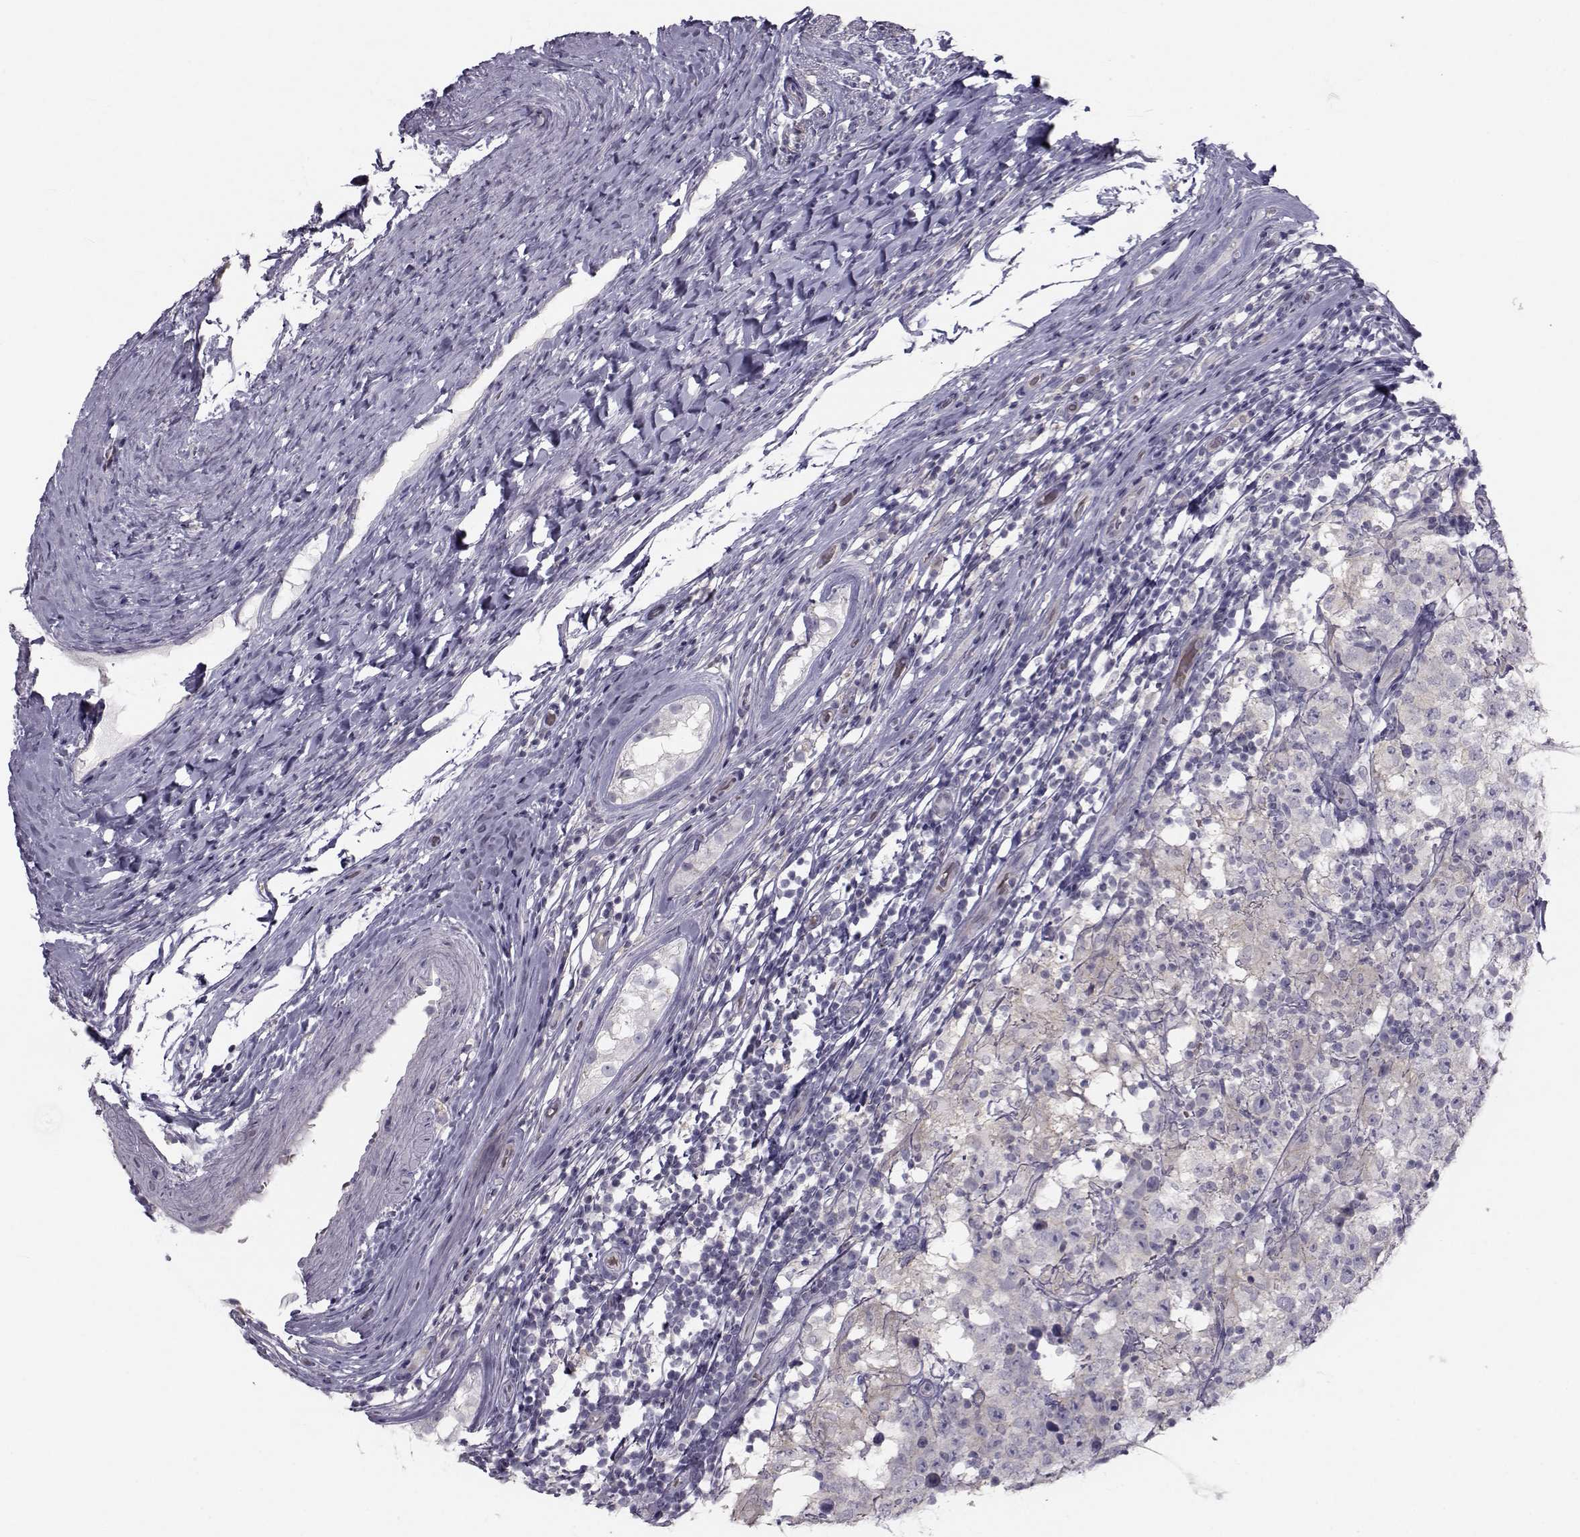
{"staining": {"intensity": "negative", "quantity": "none", "location": "none"}, "tissue": "testis cancer", "cell_type": "Tumor cells", "image_type": "cancer", "snomed": [{"axis": "morphology", "description": "Seminoma, NOS"}, {"axis": "morphology", "description": "Carcinoma, Embryonal, NOS"}, {"axis": "topography", "description": "Testis"}], "caption": "Protein analysis of seminoma (testis) displays no significant staining in tumor cells.", "gene": "GARIN3", "patient": {"sex": "male", "age": 41}}